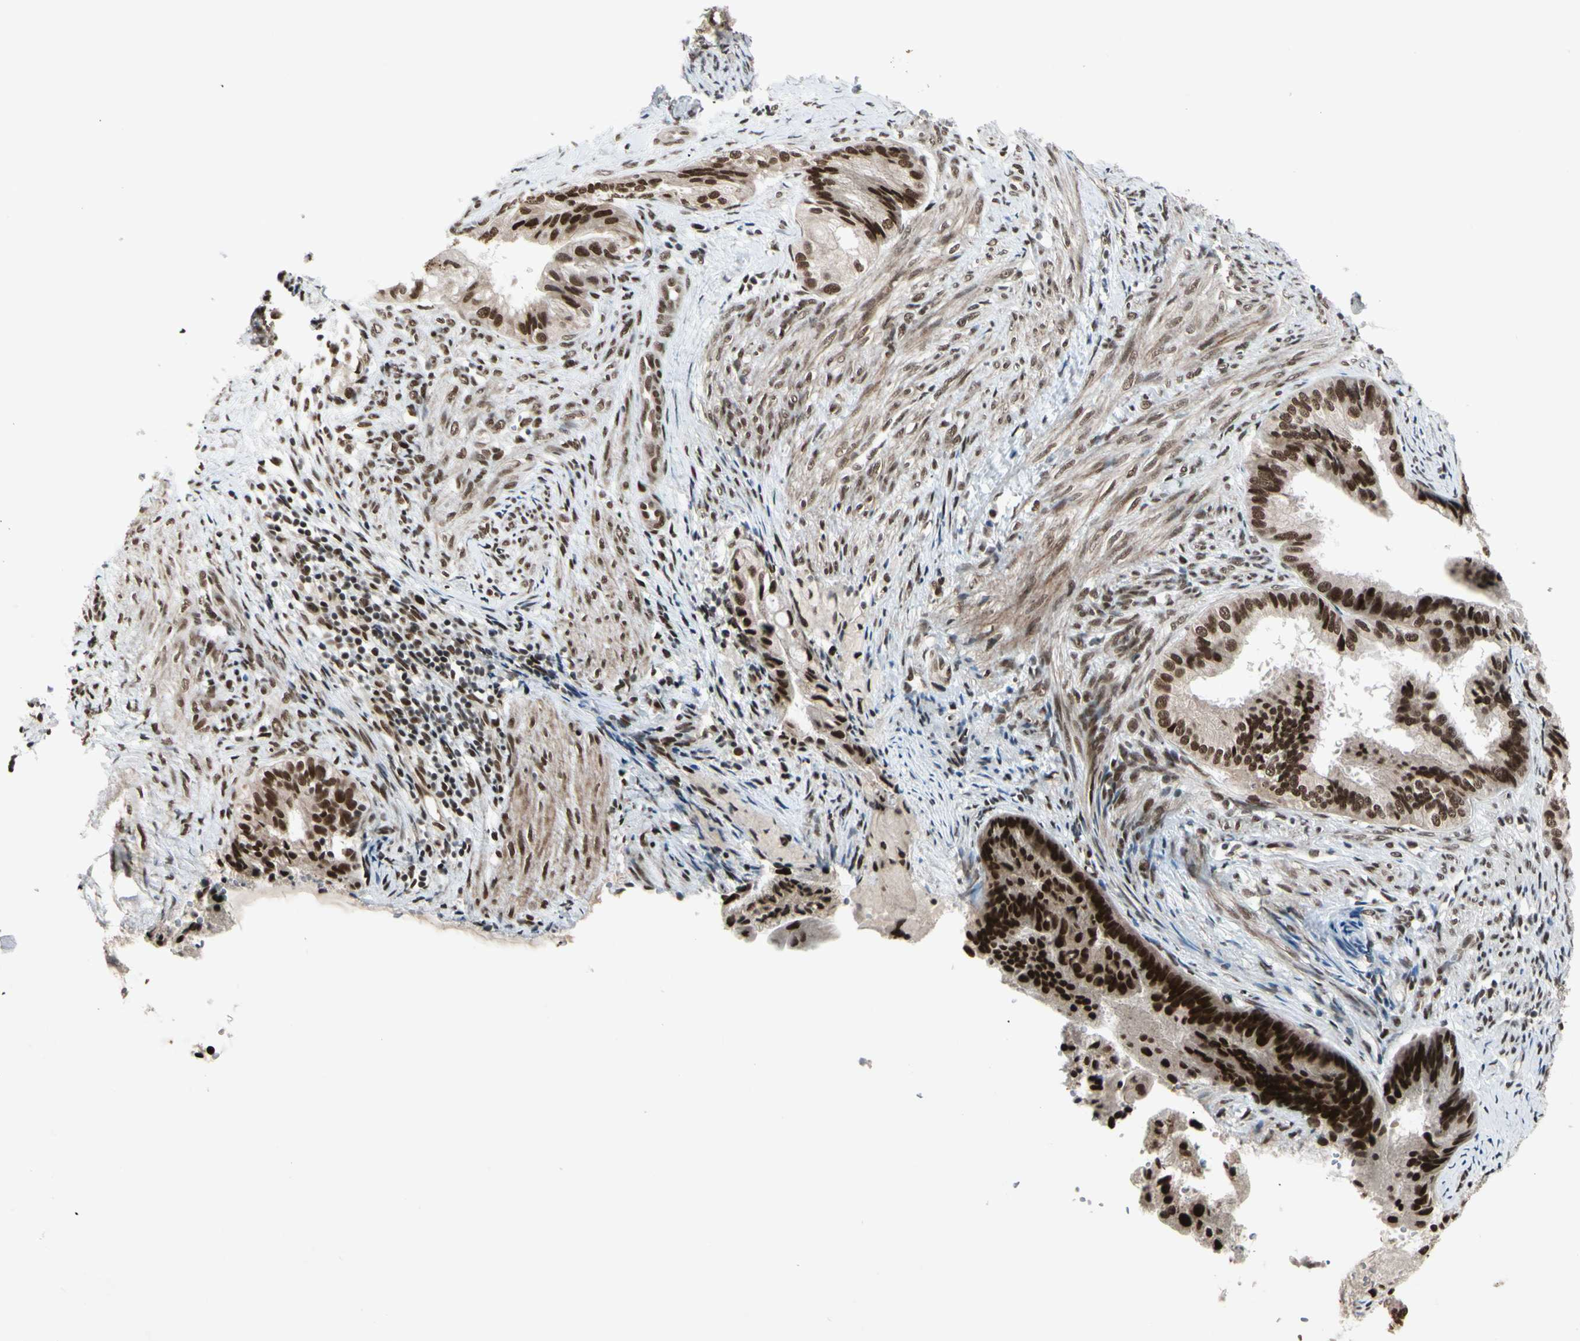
{"staining": {"intensity": "strong", "quantity": ">75%", "location": "nuclear"}, "tissue": "endometrial cancer", "cell_type": "Tumor cells", "image_type": "cancer", "snomed": [{"axis": "morphology", "description": "Adenocarcinoma, NOS"}, {"axis": "topography", "description": "Endometrium"}], "caption": "Adenocarcinoma (endometrial) stained with immunohistochemistry (IHC) demonstrates strong nuclear expression in approximately >75% of tumor cells.", "gene": "CHAMP1", "patient": {"sex": "female", "age": 86}}